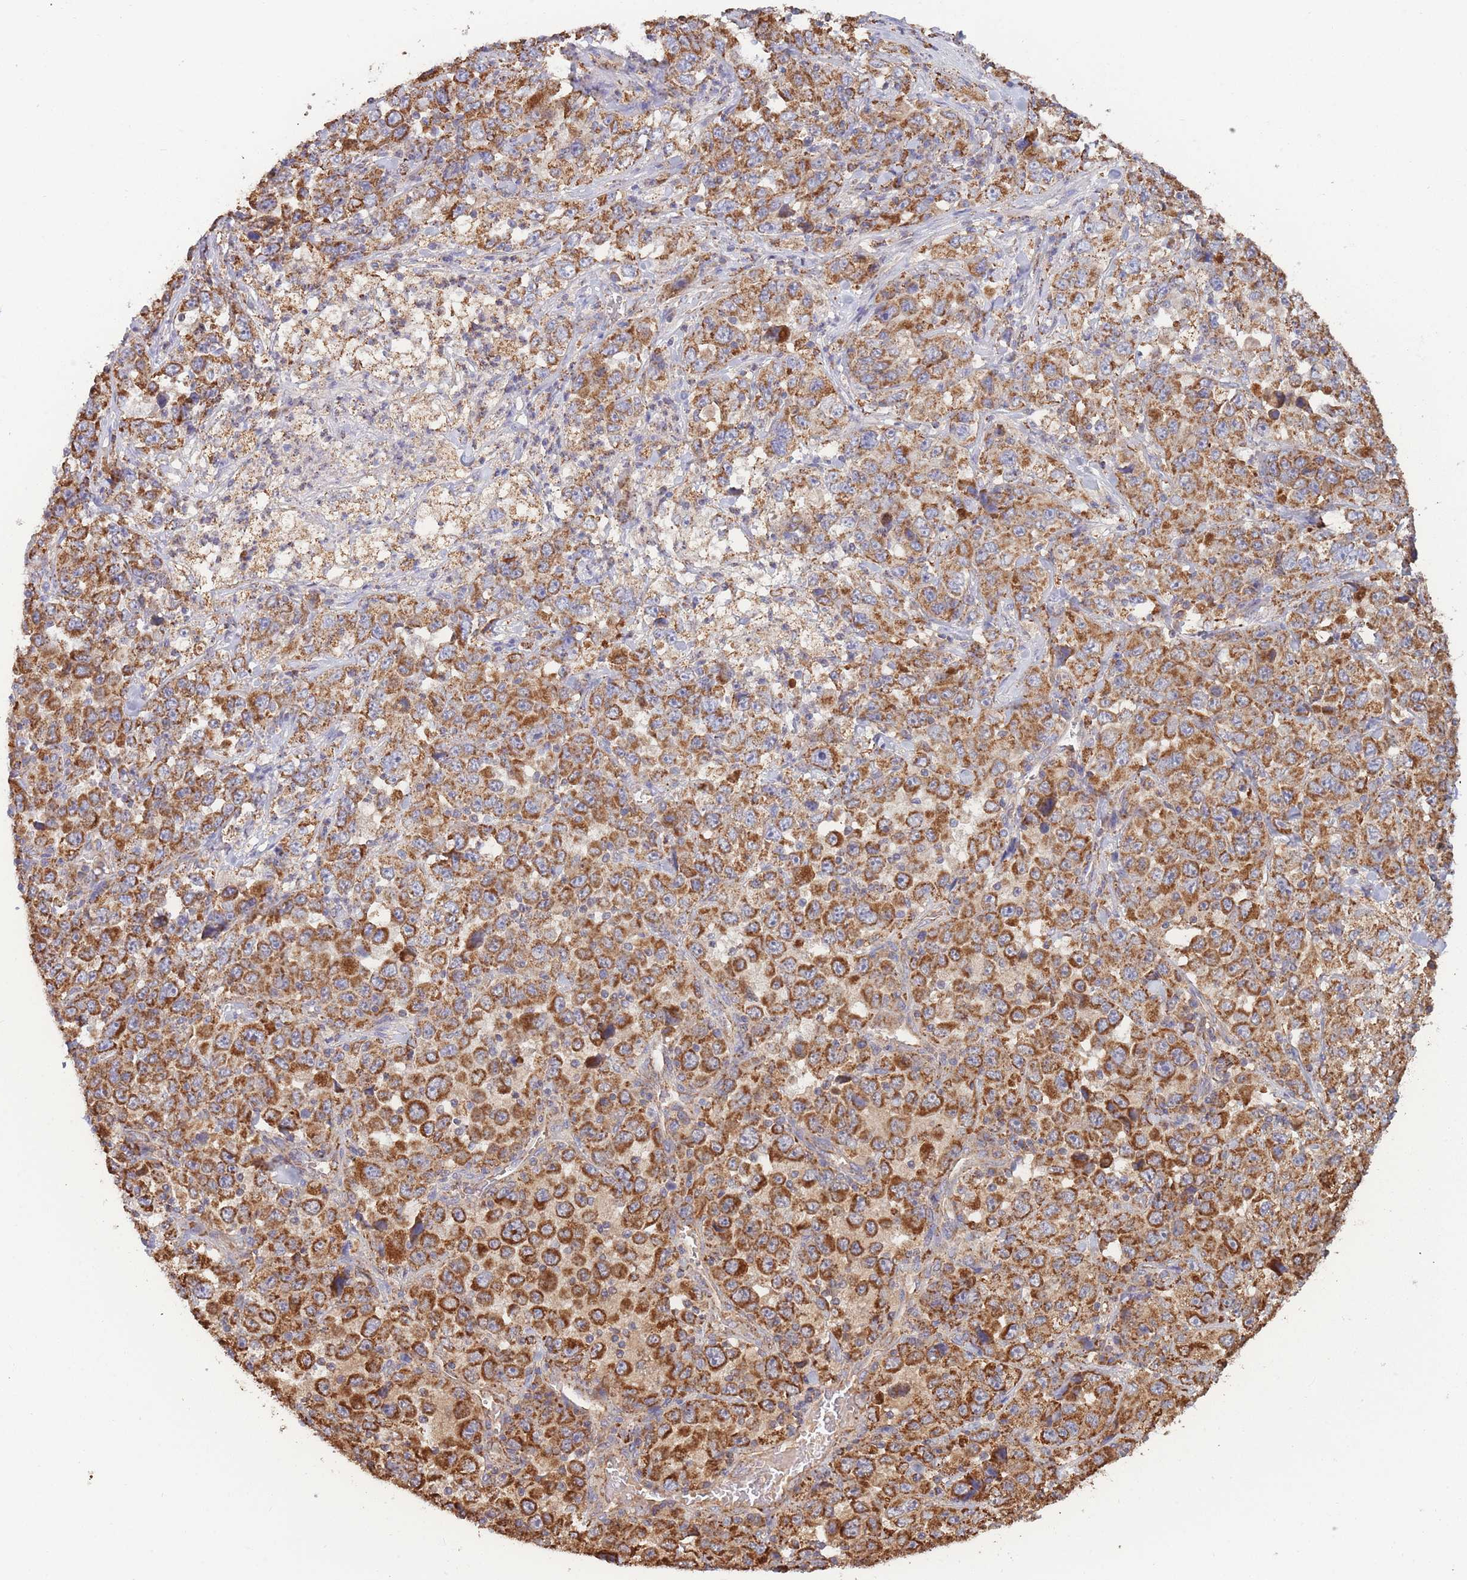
{"staining": {"intensity": "strong", "quantity": ">75%", "location": "cytoplasmic/membranous"}, "tissue": "stomach cancer", "cell_type": "Tumor cells", "image_type": "cancer", "snomed": [{"axis": "morphology", "description": "Normal tissue, NOS"}, {"axis": "morphology", "description": "Adenocarcinoma, NOS"}, {"axis": "topography", "description": "Stomach, upper"}, {"axis": "topography", "description": "Stomach"}], "caption": "Stomach cancer stained with a brown dye exhibits strong cytoplasmic/membranous positive positivity in approximately >75% of tumor cells.", "gene": "MRPL17", "patient": {"sex": "male", "age": 59}}